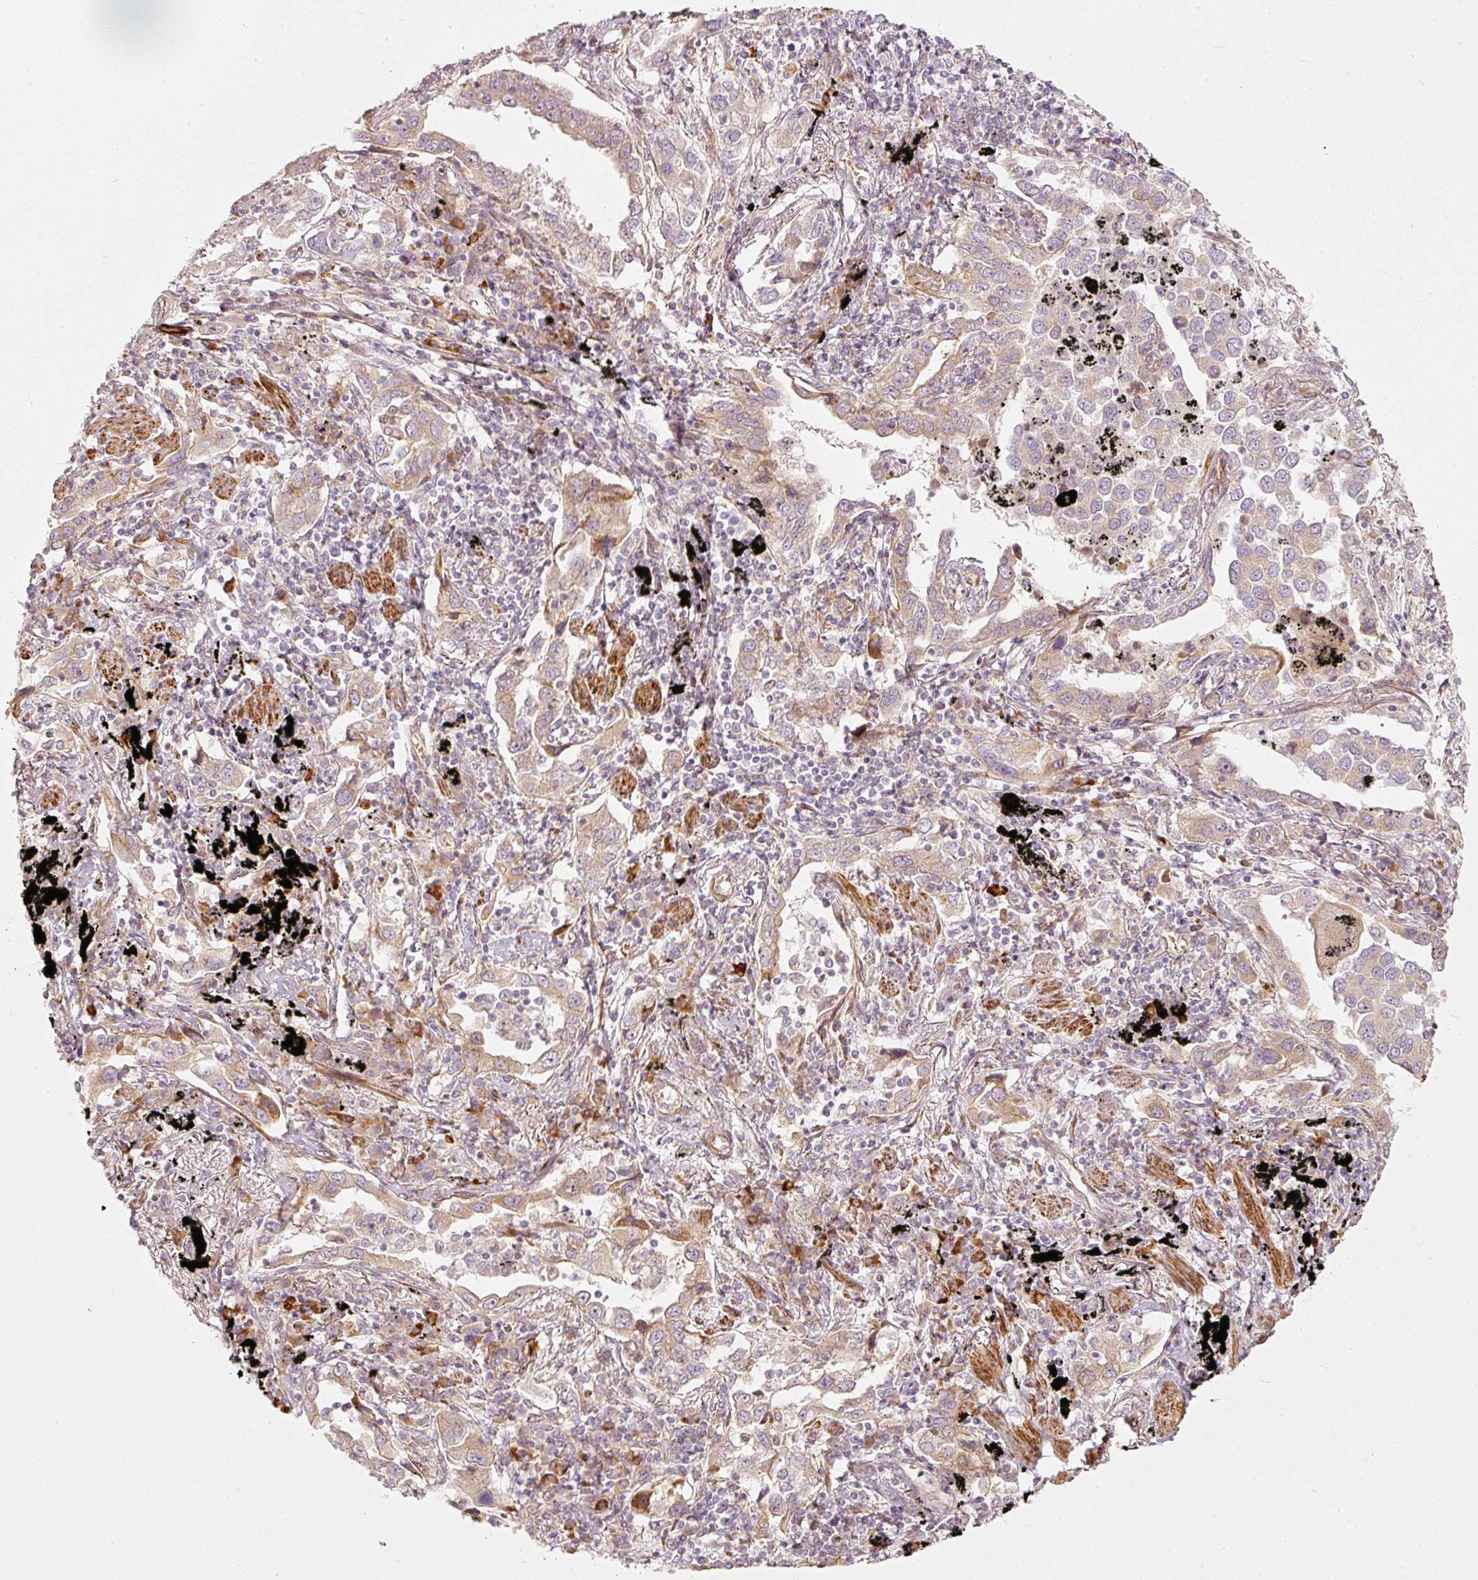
{"staining": {"intensity": "weak", "quantity": ">75%", "location": "cytoplasmic/membranous"}, "tissue": "lung cancer", "cell_type": "Tumor cells", "image_type": "cancer", "snomed": [{"axis": "morphology", "description": "Adenocarcinoma, NOS"}, {"axis": "topography", "description": "Lung"}], "caption": "Lung cancer stained with a protein marker shows weak staining in tumor cells.", "gene": "KCNQ1", "patient": {"sex": "male", "age": 67}}